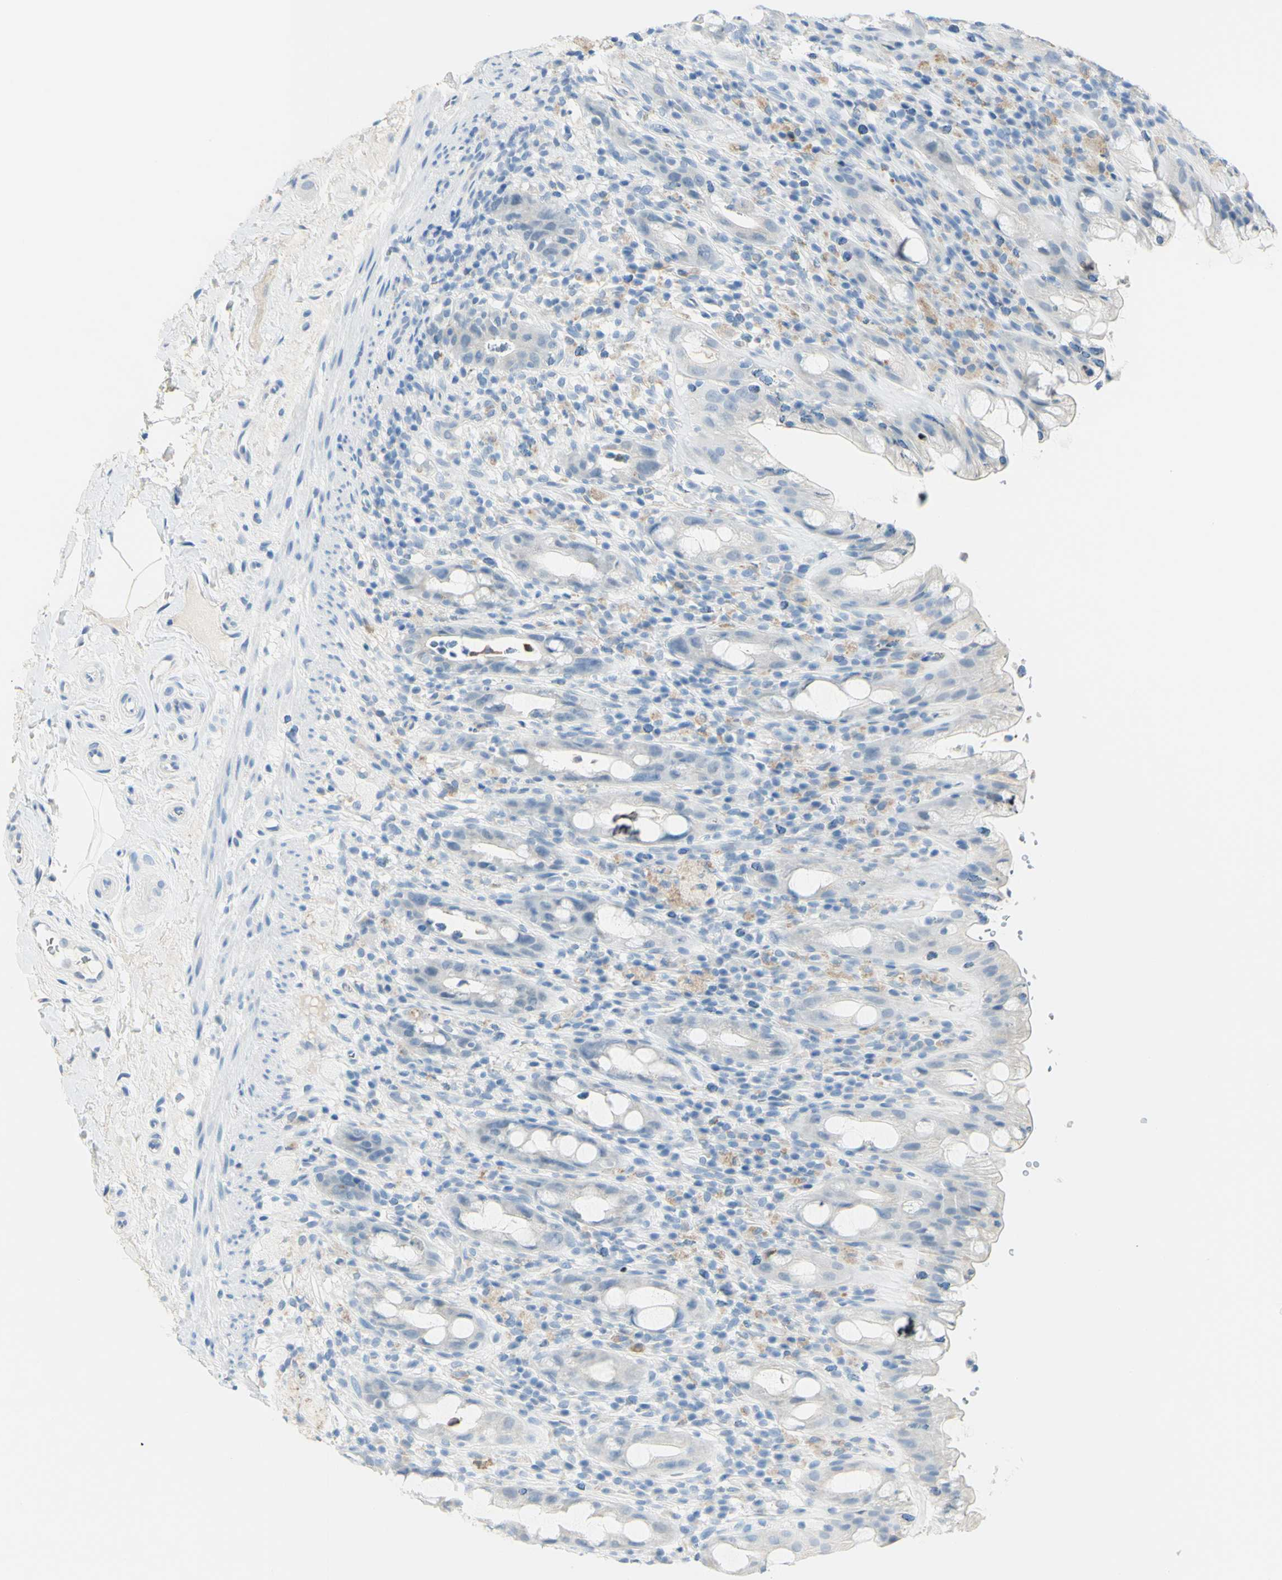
{"staining": {"intensity": "negative", "quantity": "none", "location": "none"}, "tissue": "rectum", "cell_type": "Glandular cells", "image_type": "normal", "snomed": [{"axis": "morphology", "description": "Normal tissue, NOS"}, {"axis": "topography", "description": "Rectum"}], "caption": "This is an immunohistochemistry (IHC) image of normal human rectum. There is no expression in glandular cells.", "gene": "ZNF557", "patient": {"sex": "male", "age": 44}}